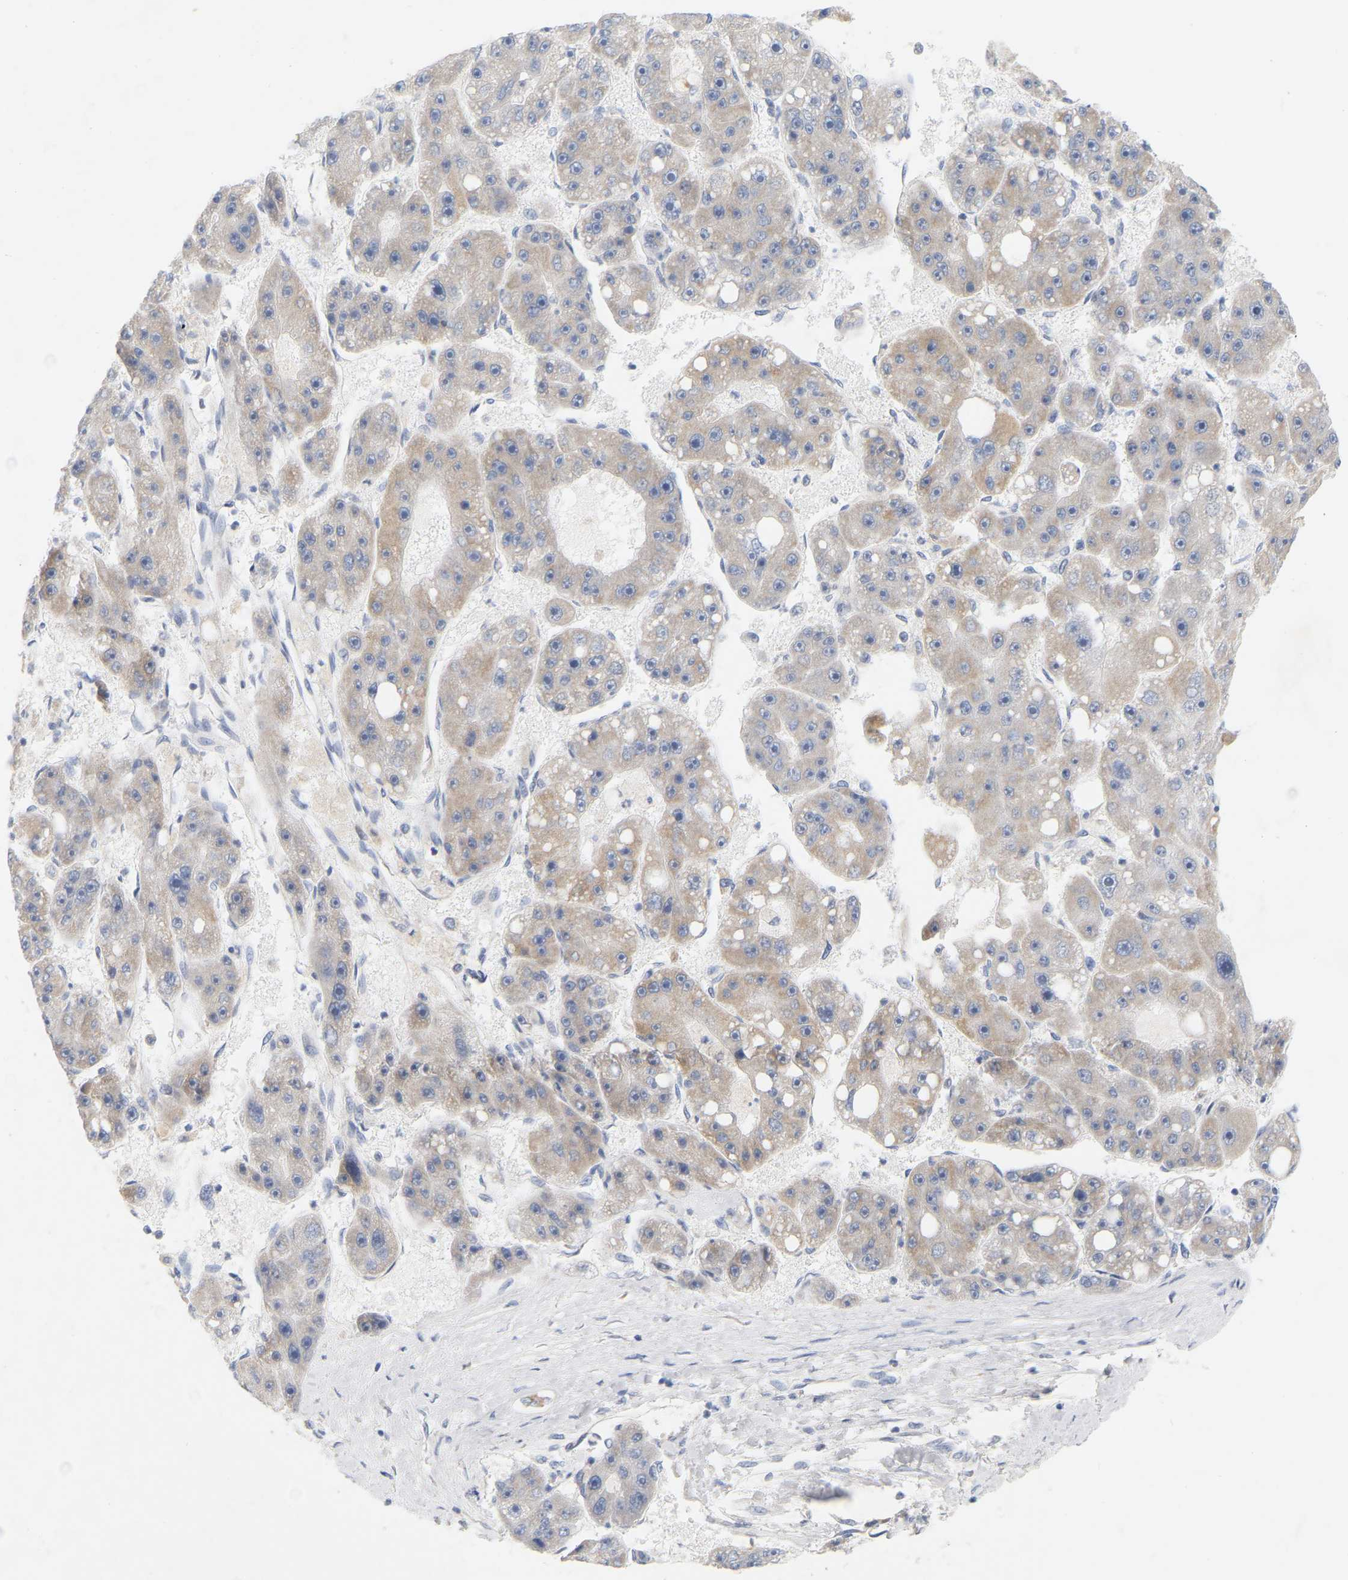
{"staining": {"intensity": "weak", "quantity": ">75%", "location": "cytoplasmic/membranous"}, "tissue": "liver cancer", "cell_type": "Tumor cells", "image_type": "cancer", "snomed": [{"axis": "morphology", "description": "Carcinoma, Hepatocellular, NOS"}, {"axis": "topography", "description": "Liver"}], "caption": "The micrograph reveals staining of liver hepatocellular carcinoma, revealing weak cytoplasmic/membranous protein positivity (brown color) within tumor cells. (Stains: DAB in brown, nuclei in blue, Microscopy: brightfield microscopy at high magnification).", "gene": "MINDY4", "patient": {"sex": "female", "age": 61}}